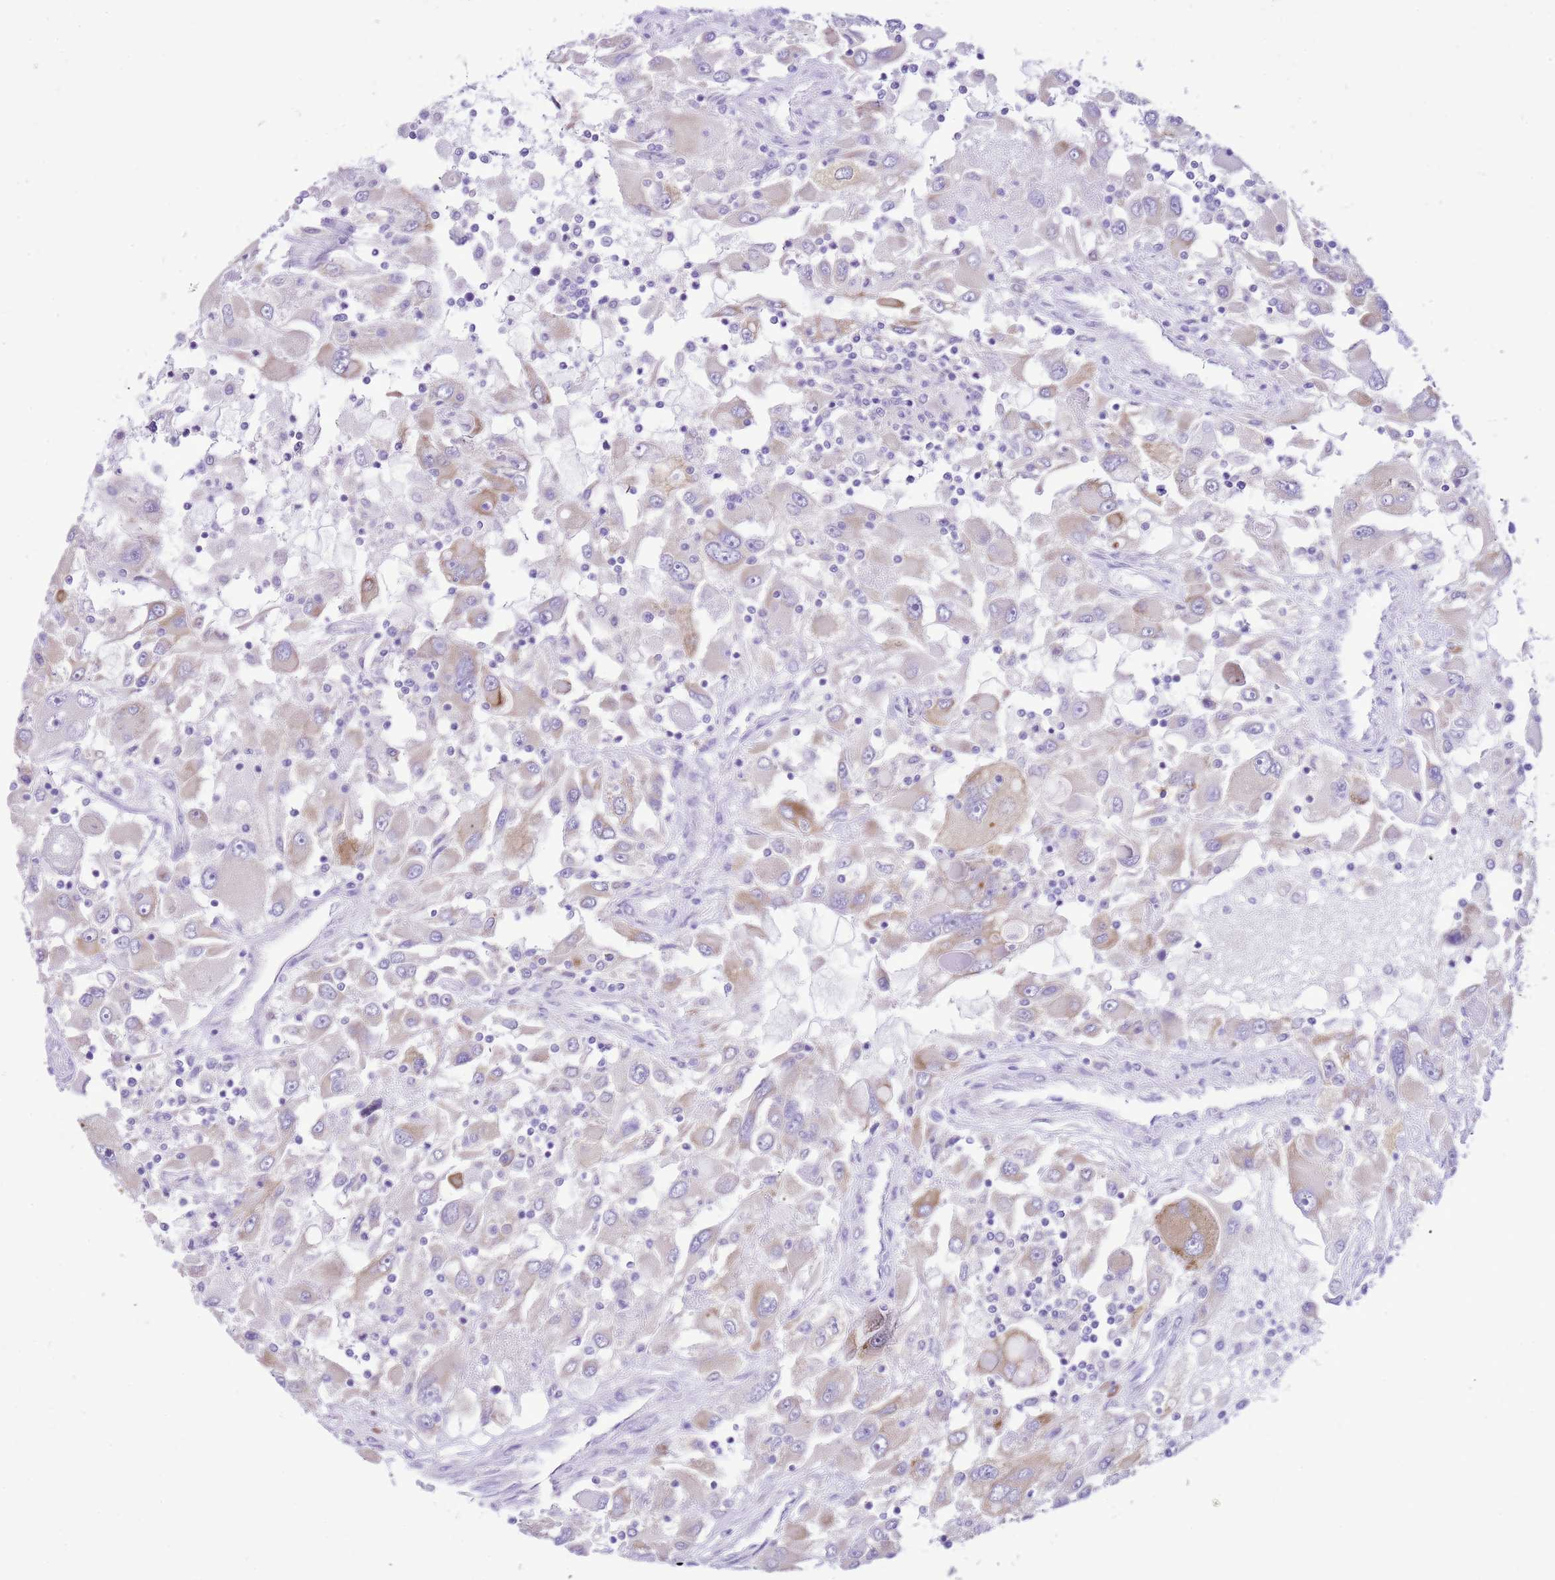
{"staining": {"intensity": "moderate", "quantity": "<25%", "location": "cytoplasmic/membranous"}, "tissue": "renal cancer", "cell_type": "Tumor cells", "image_type": "cancer", "snomed": [{"axis": "morphology", "description": "Adenocarcinoma, NOS"}, {"axis": "topography", "description": "Kidney"}], "caption": "Renal adenocarcinoma was stained to show a protein in brown. There is low levels of moderate cytoplasmic/membranous expression in approximately <25% of tumor cells.", "gene": "AAR2", "patient": {"sex": "female", "age": 52}}